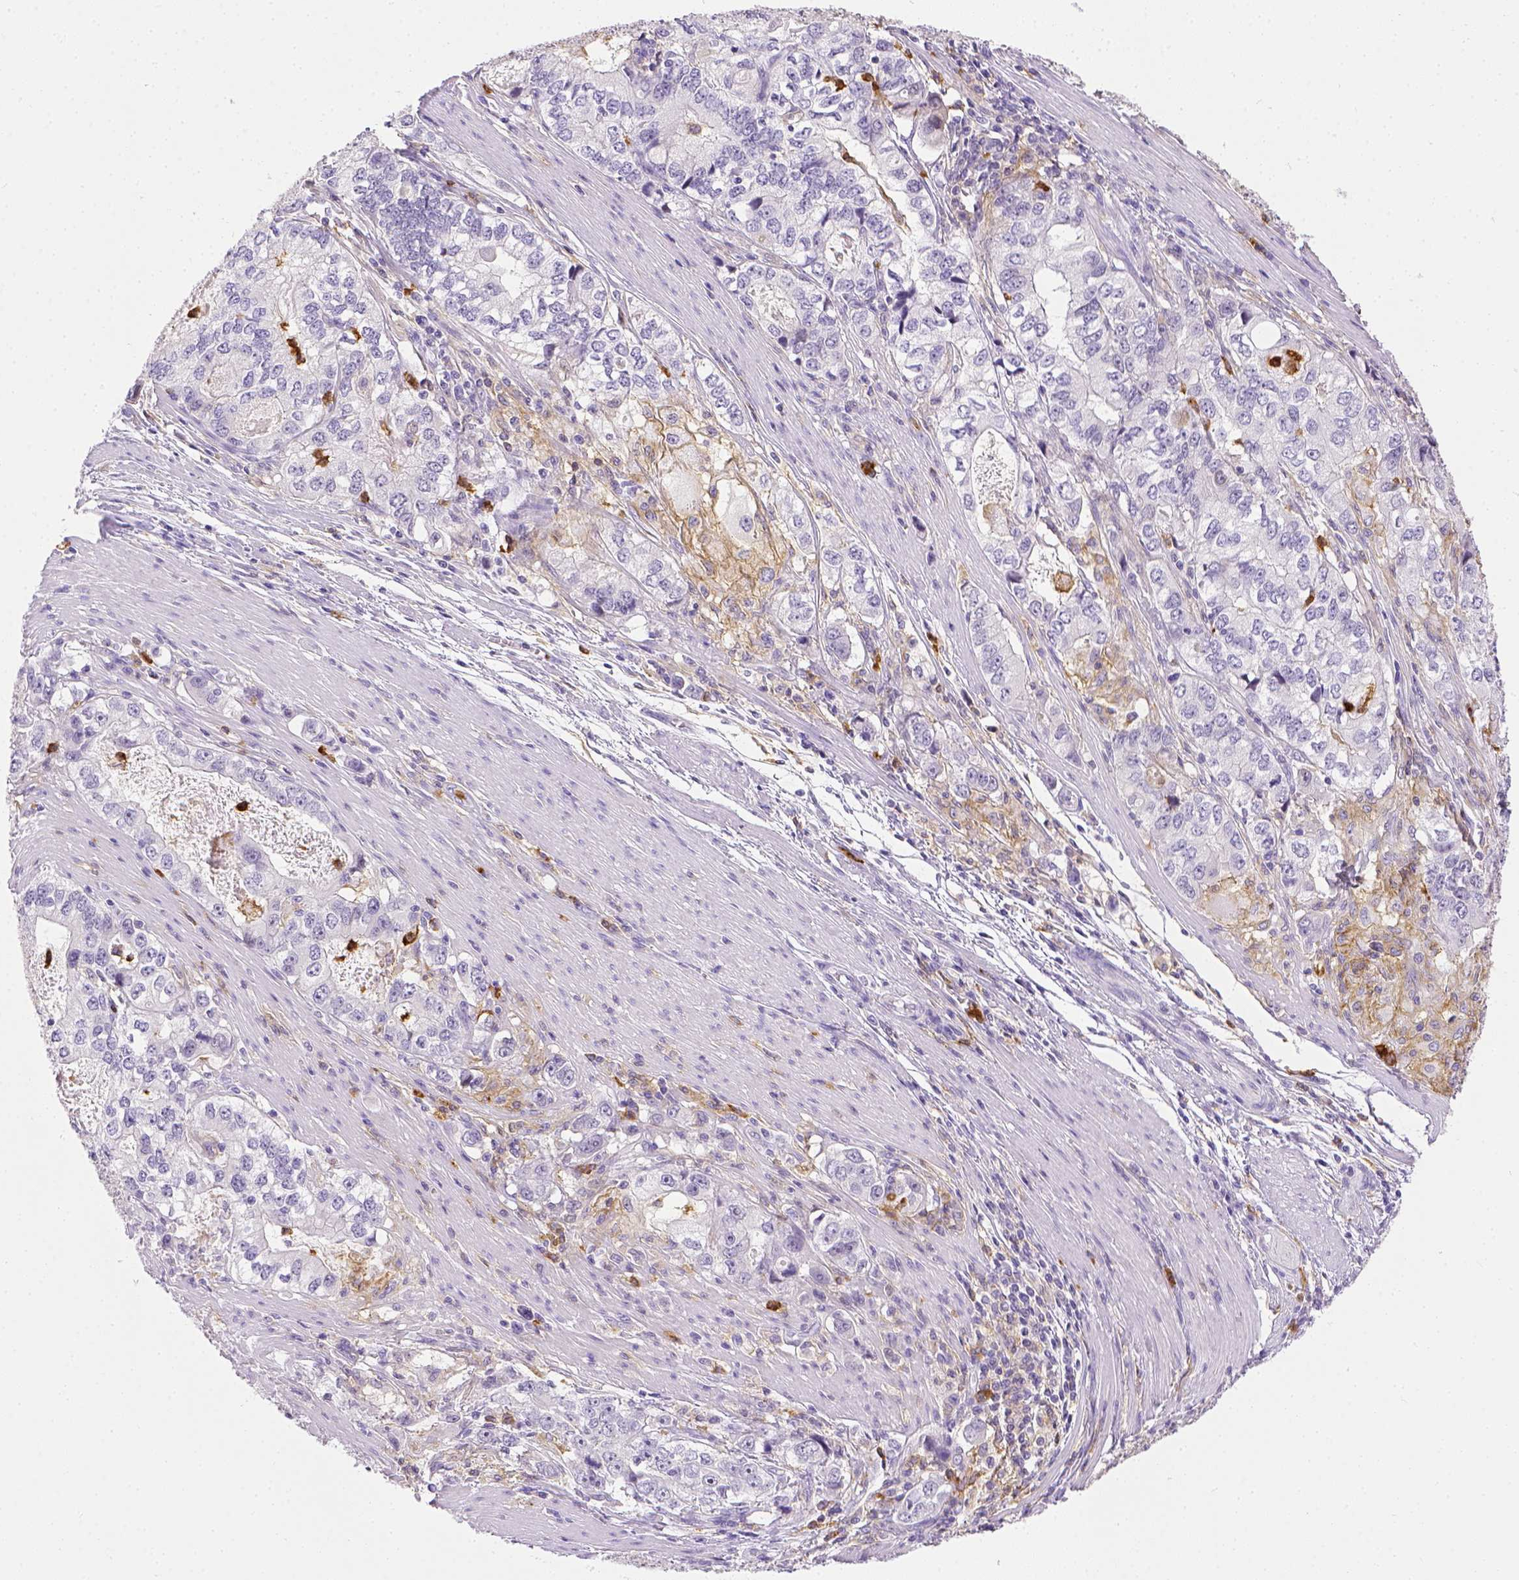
{"staining": {"intensity": "negative", "quantity": "none", "location": "none"}, "tissue": "stomach cancer", "cell_type": "Tumor cells", "image_type": "cancer", "snomed": [{"axis": "morphology", "description": "Adenocarcinoma, NOS"}, {"axis": "topography", "description": "Stomach, lower"}], "caption": "This photomicrograph is of stomach cancer (adenocarcinoma) stained with IHC to label a protein in brown with the nuclei are counter-stained blue. There is no staining in tumor cells.", "gene": "ITGAM", "patient": {"sex": "female", "age": 72}}